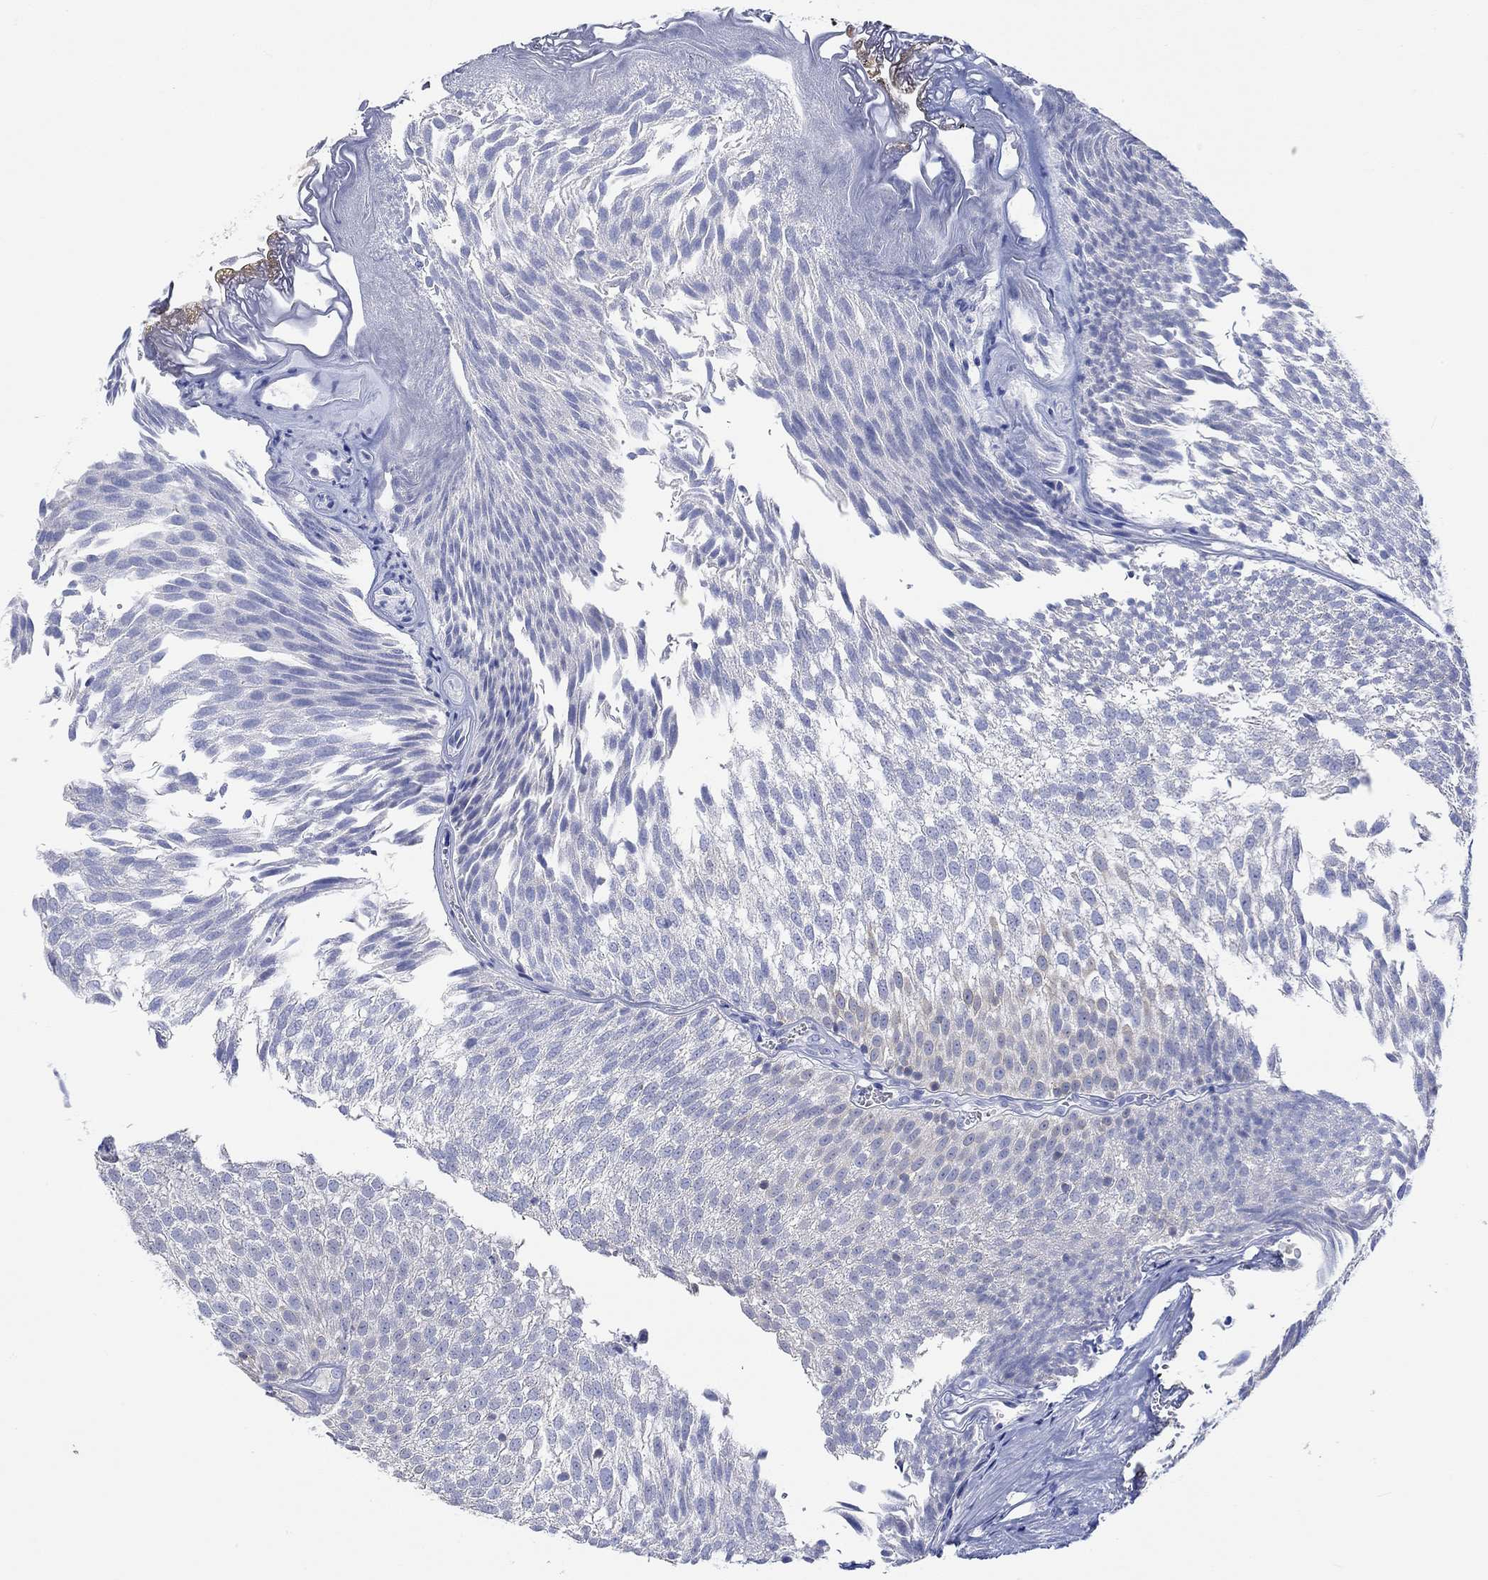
{"staining": {"intensity": "negative", "quantity": "none", "location": "none"}, "tissue": "urothelial cancer", "cell_type": "Tumor cells", "image_type": "cancer", "snomed": [{"axis": "morphology", "description": "Urothelial carcinoma, Low grade"}, {"axis": "topography", "description": "Urinary bladder"}], "caption": "Tumor cells show no significant positivity in urothelial carcinoma (low-grade).", "gene": "GCM1", "patient": {"sex": "male", "age": 52}}